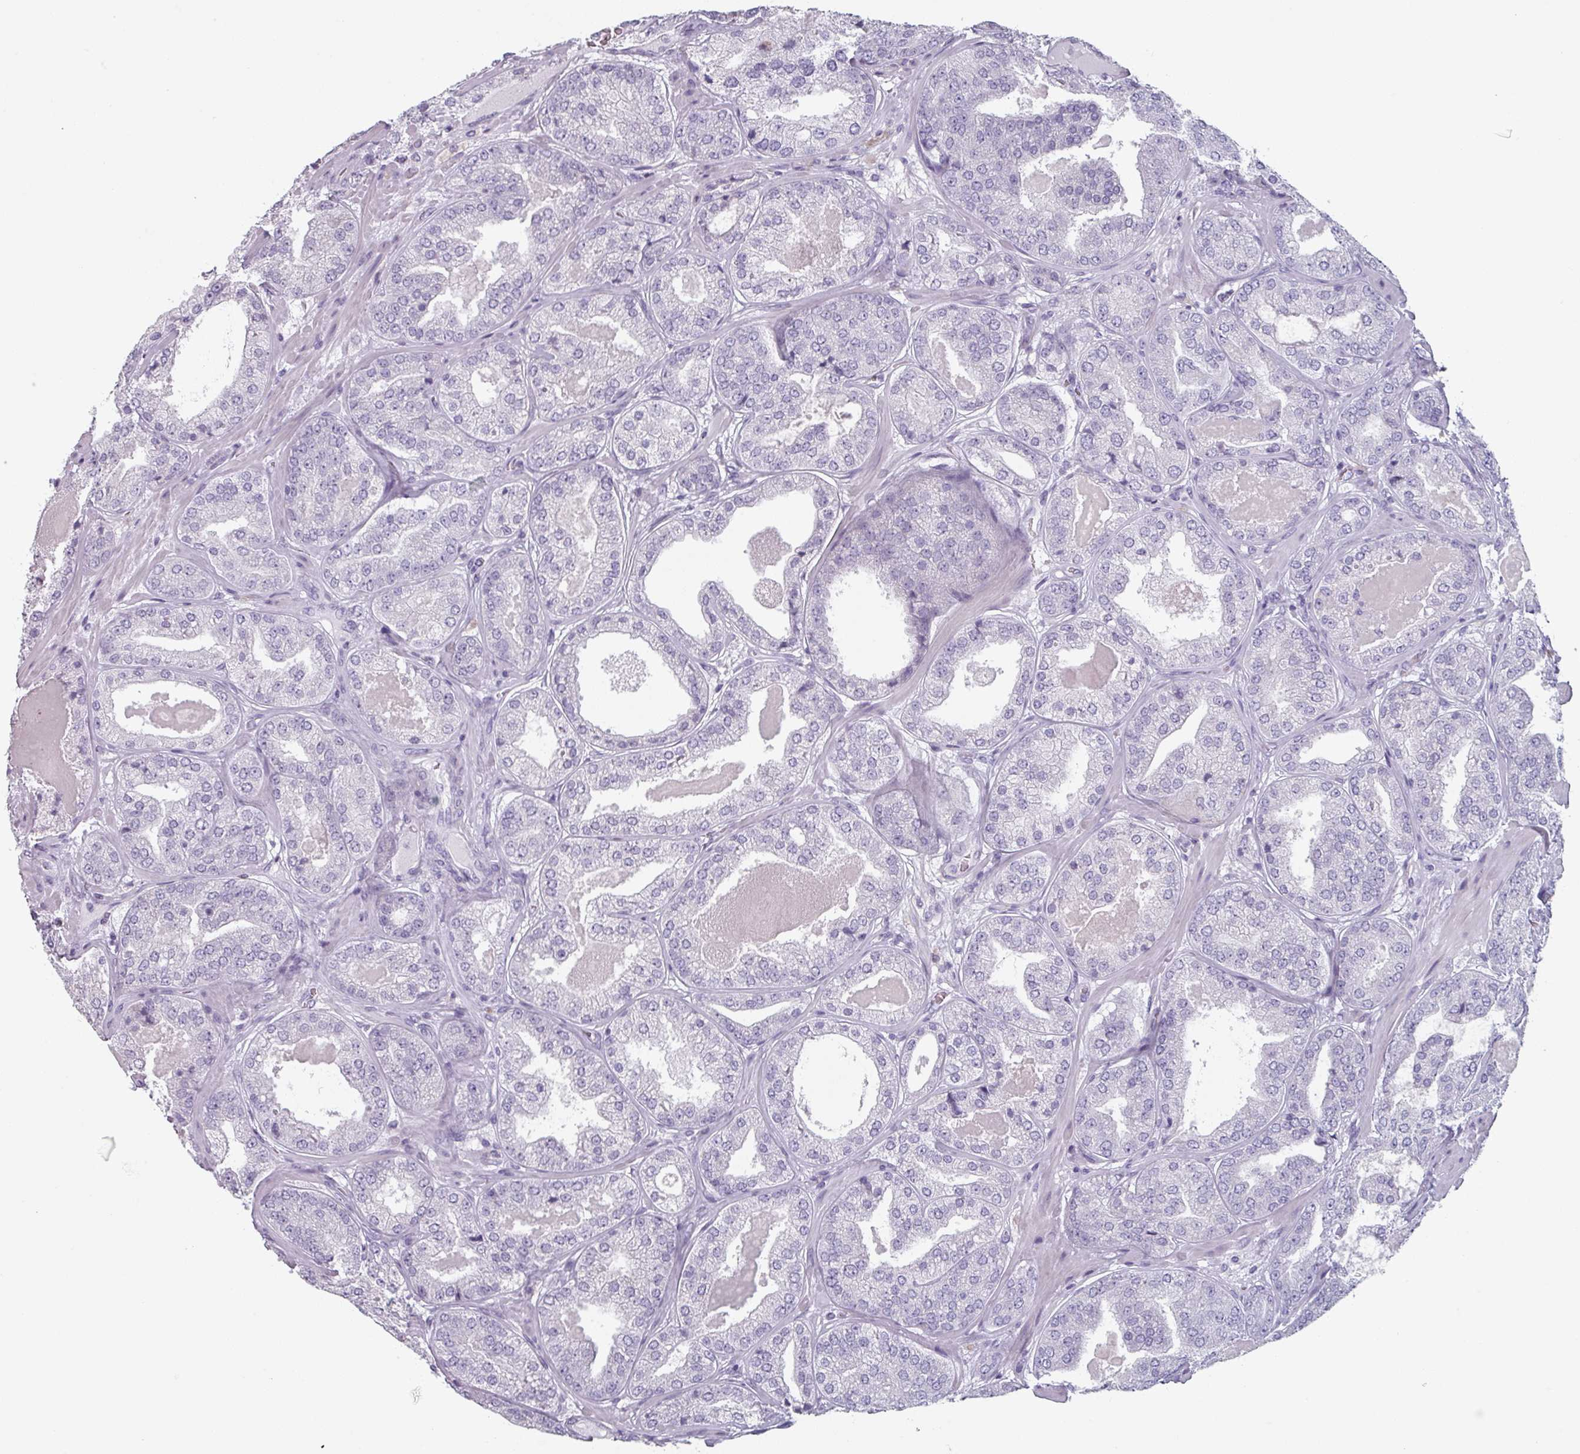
{"staining": {"intensity": "negative", "quantity": "none", "location": "none"}, "tissue": "prostate cancer", "cell_type": "Tumor cells", "image_type": "cancer", "snomed": [{"axis": "morphology", "description": "Adenocarcinoma, High grade"}, {"axis": "topography", "description": "Prostate"}], "caption": "Photomicrograph shows no significant protein staining in tumor cells of prostate adenocarcinoma (high-grade).", "gene": "SLC35G2", "patient": {"sex": "male", "age": 63}}